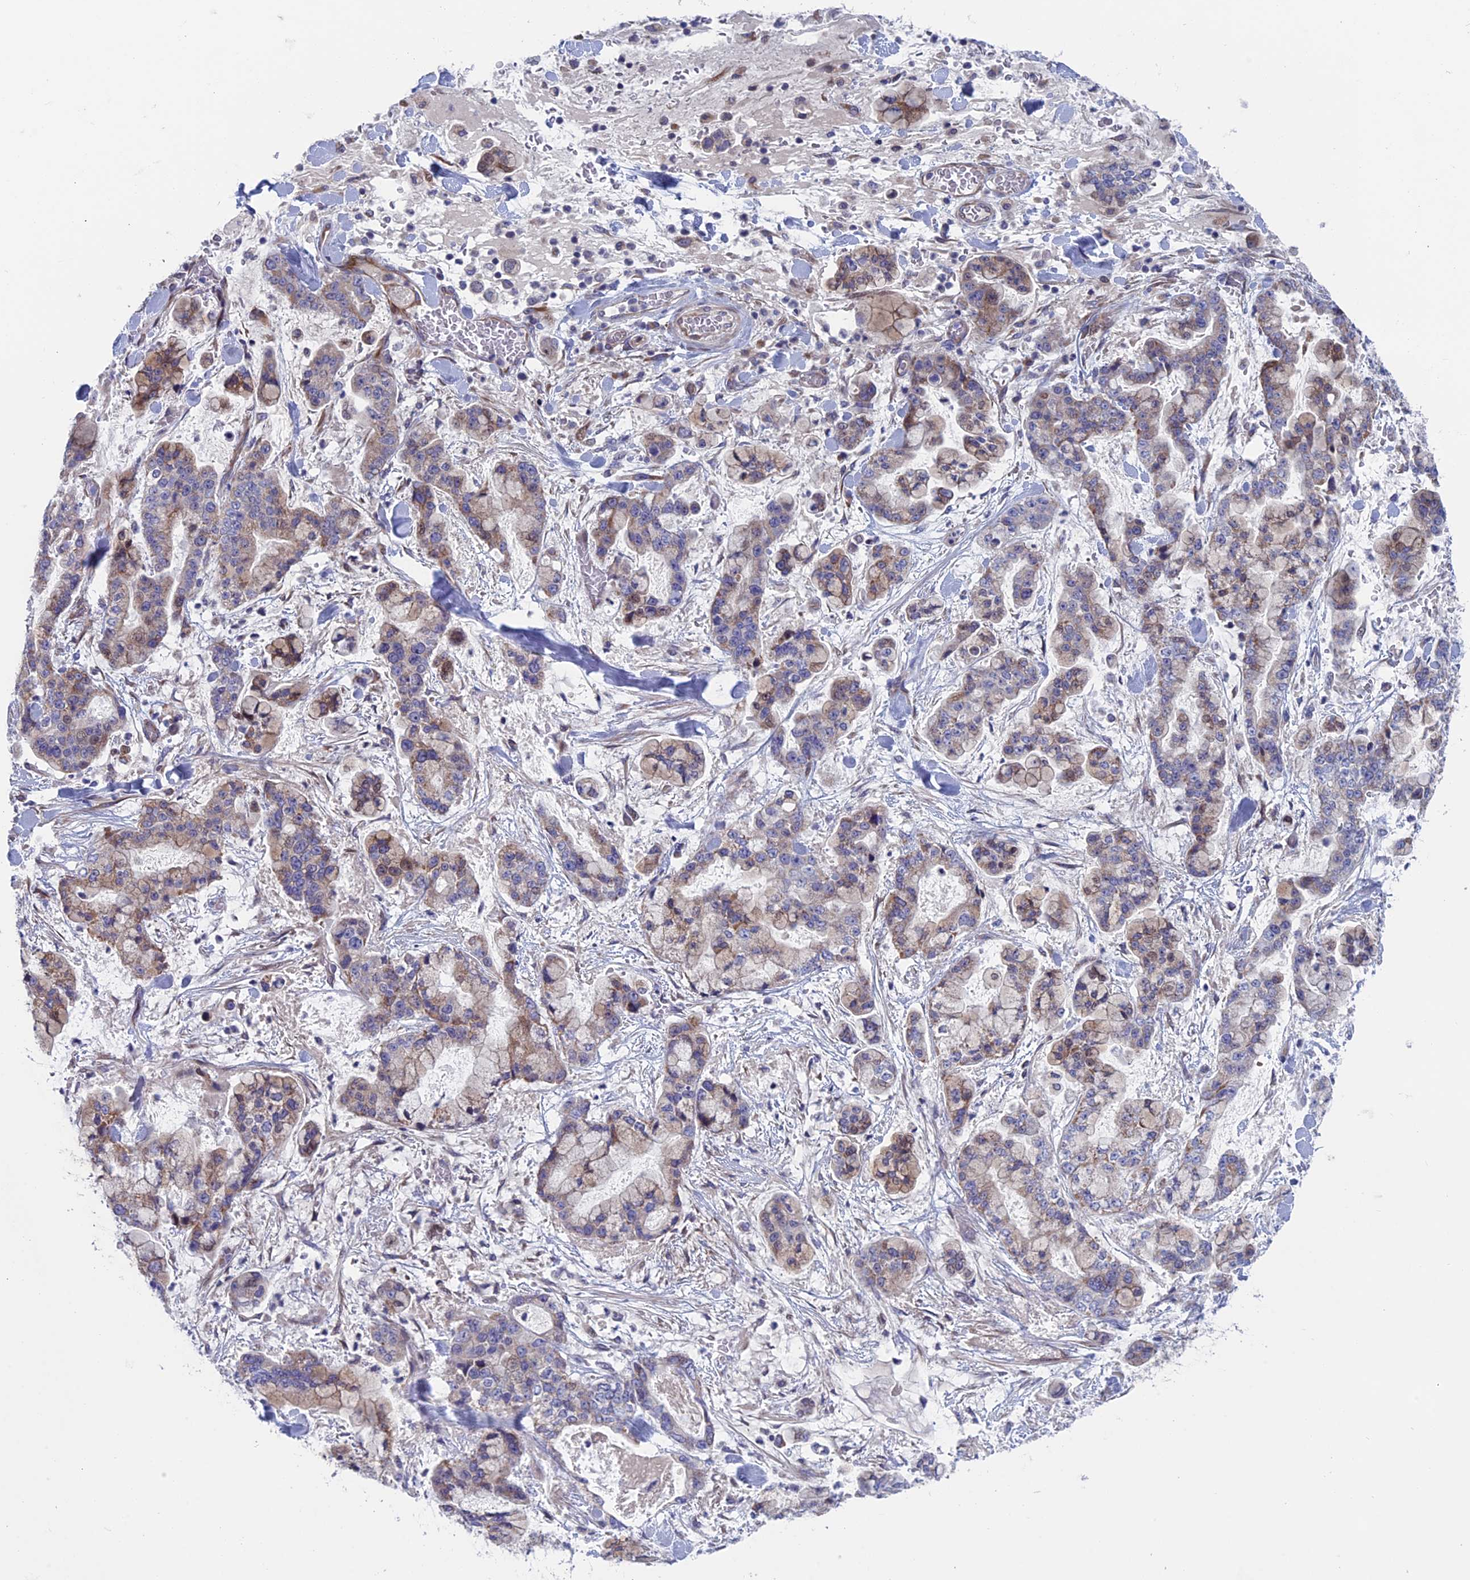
{"staining": {"intensity": "weak", "quantity": "<25%", "location": "cytoplasmic/membranous,nuclear"}, "tissue": "stomach cancer", "cell_type": "Tumor cells", "image_type": "cancer", "snomed": [{"axis": "morphology", "description": "Normal tissue, NOS"}, {"axis": "morphology", "description": "Adenocarcinoma, NOS"}, {"axis": "topography", "description": "Stomach, upper"}, {"axis": "topography", "description": "Stomach"}], "caption": "An image of stomach cancer (adenocarcinoma) stained for a protein exhibits no brown staining in tumor cells. The staining was performed using DAB to visualize the protein expression in brown, while the nuclei were stained in blue with hematoxylin (Magnification: 20x).", "gene": "NIBAN3", "patient": {"sex": "male", "age": 76}}